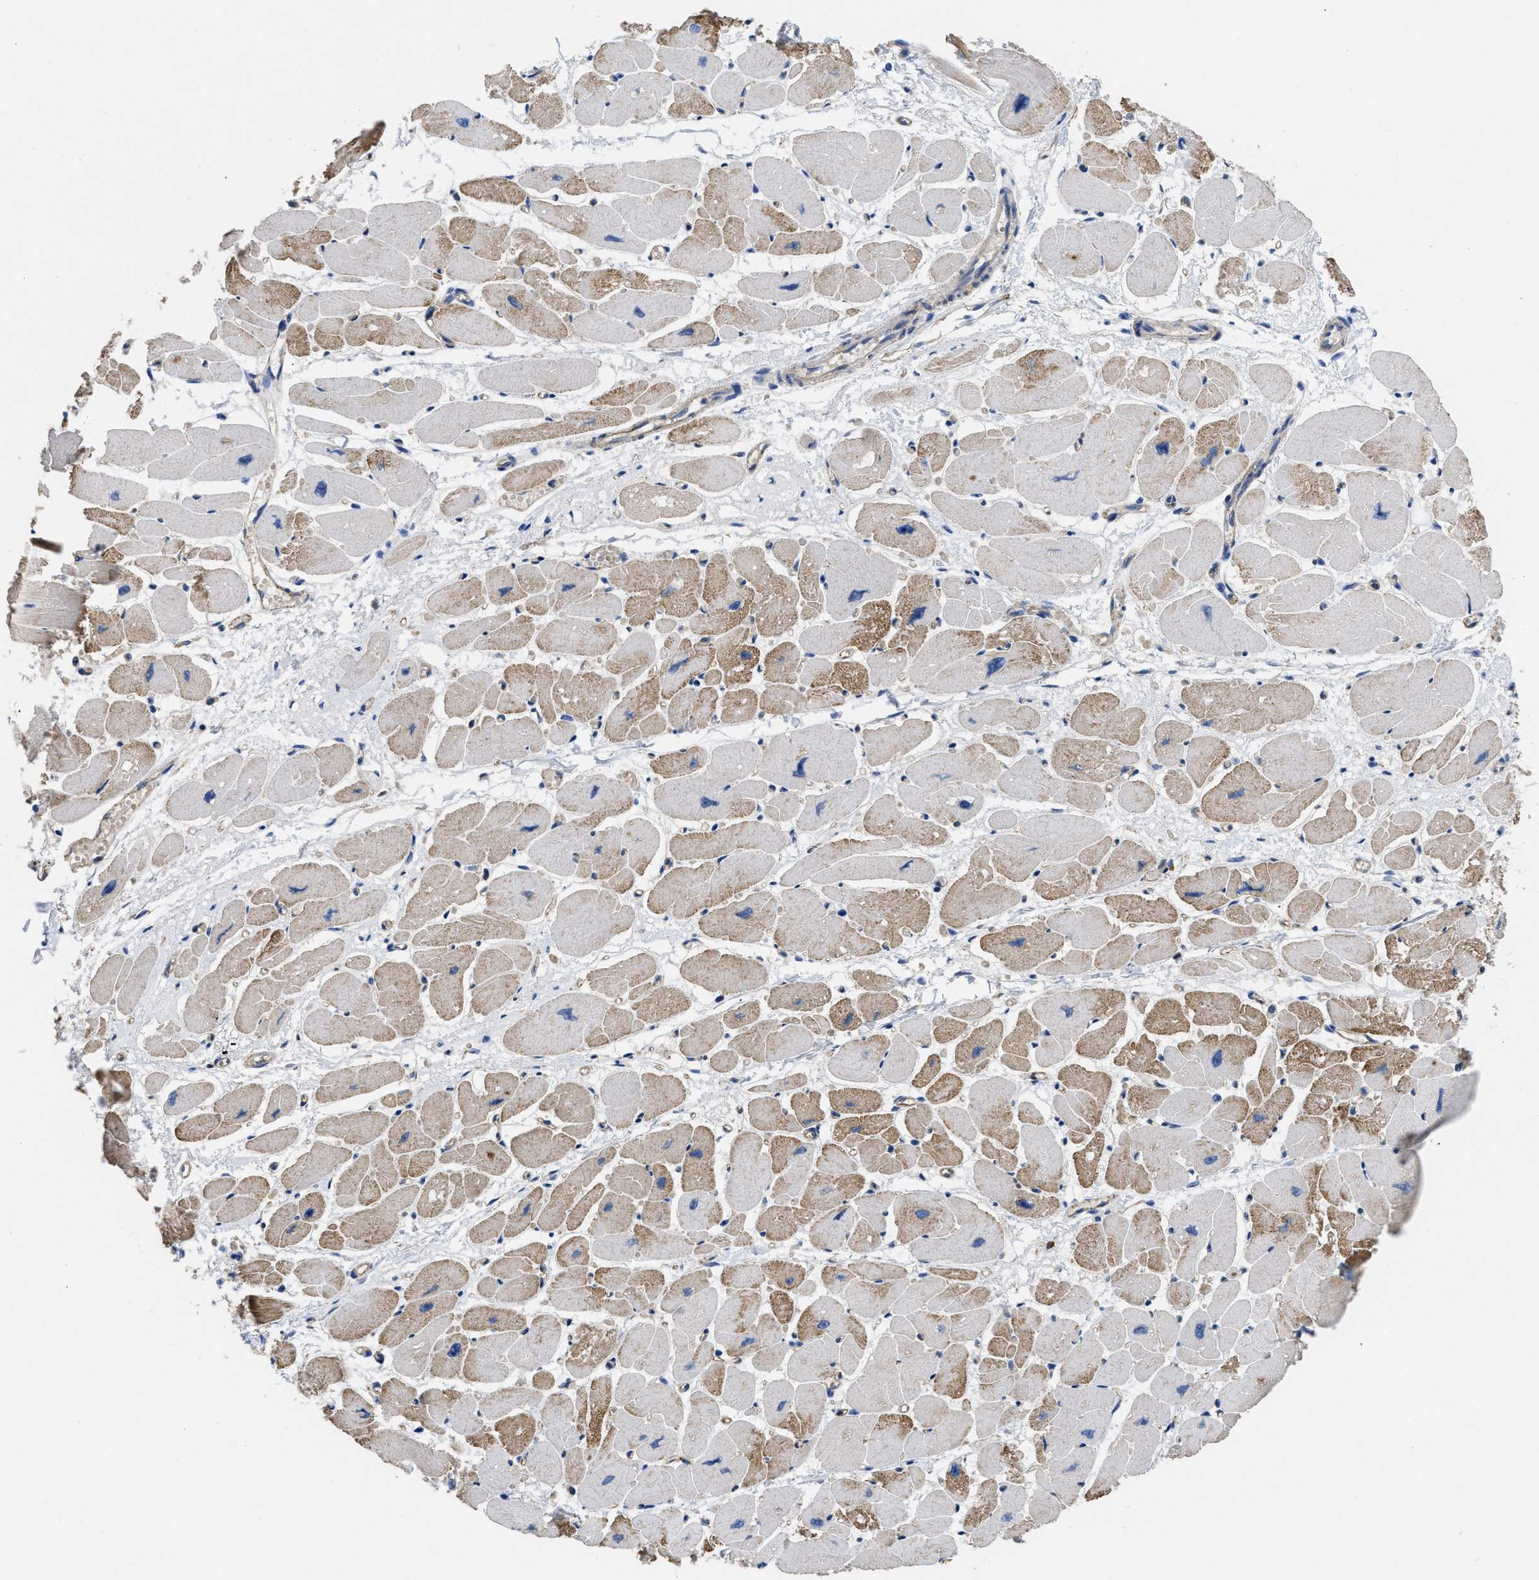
{"staining": {"intensity": "moderate", "quantity": "25%-75%", "location": "cytoplasmic/membranous"}, "tissue": "heart muscle", "cell_type": "Cardiomyocytes", "image_type": "normal", "snomed": [{"axis": "morphology", "description": "Normal tissue, NOS"}, {"axis": "topography", "description": "Heart"}], "caption": "This is a micrograph of immunohistochemistry staining of normal heart muscle, which shows moderate positivity in the cytoplasmic/membranous of cardiomyocytes.", "gene": "USP4", "patient": {"sex": "female", "age": 54}}